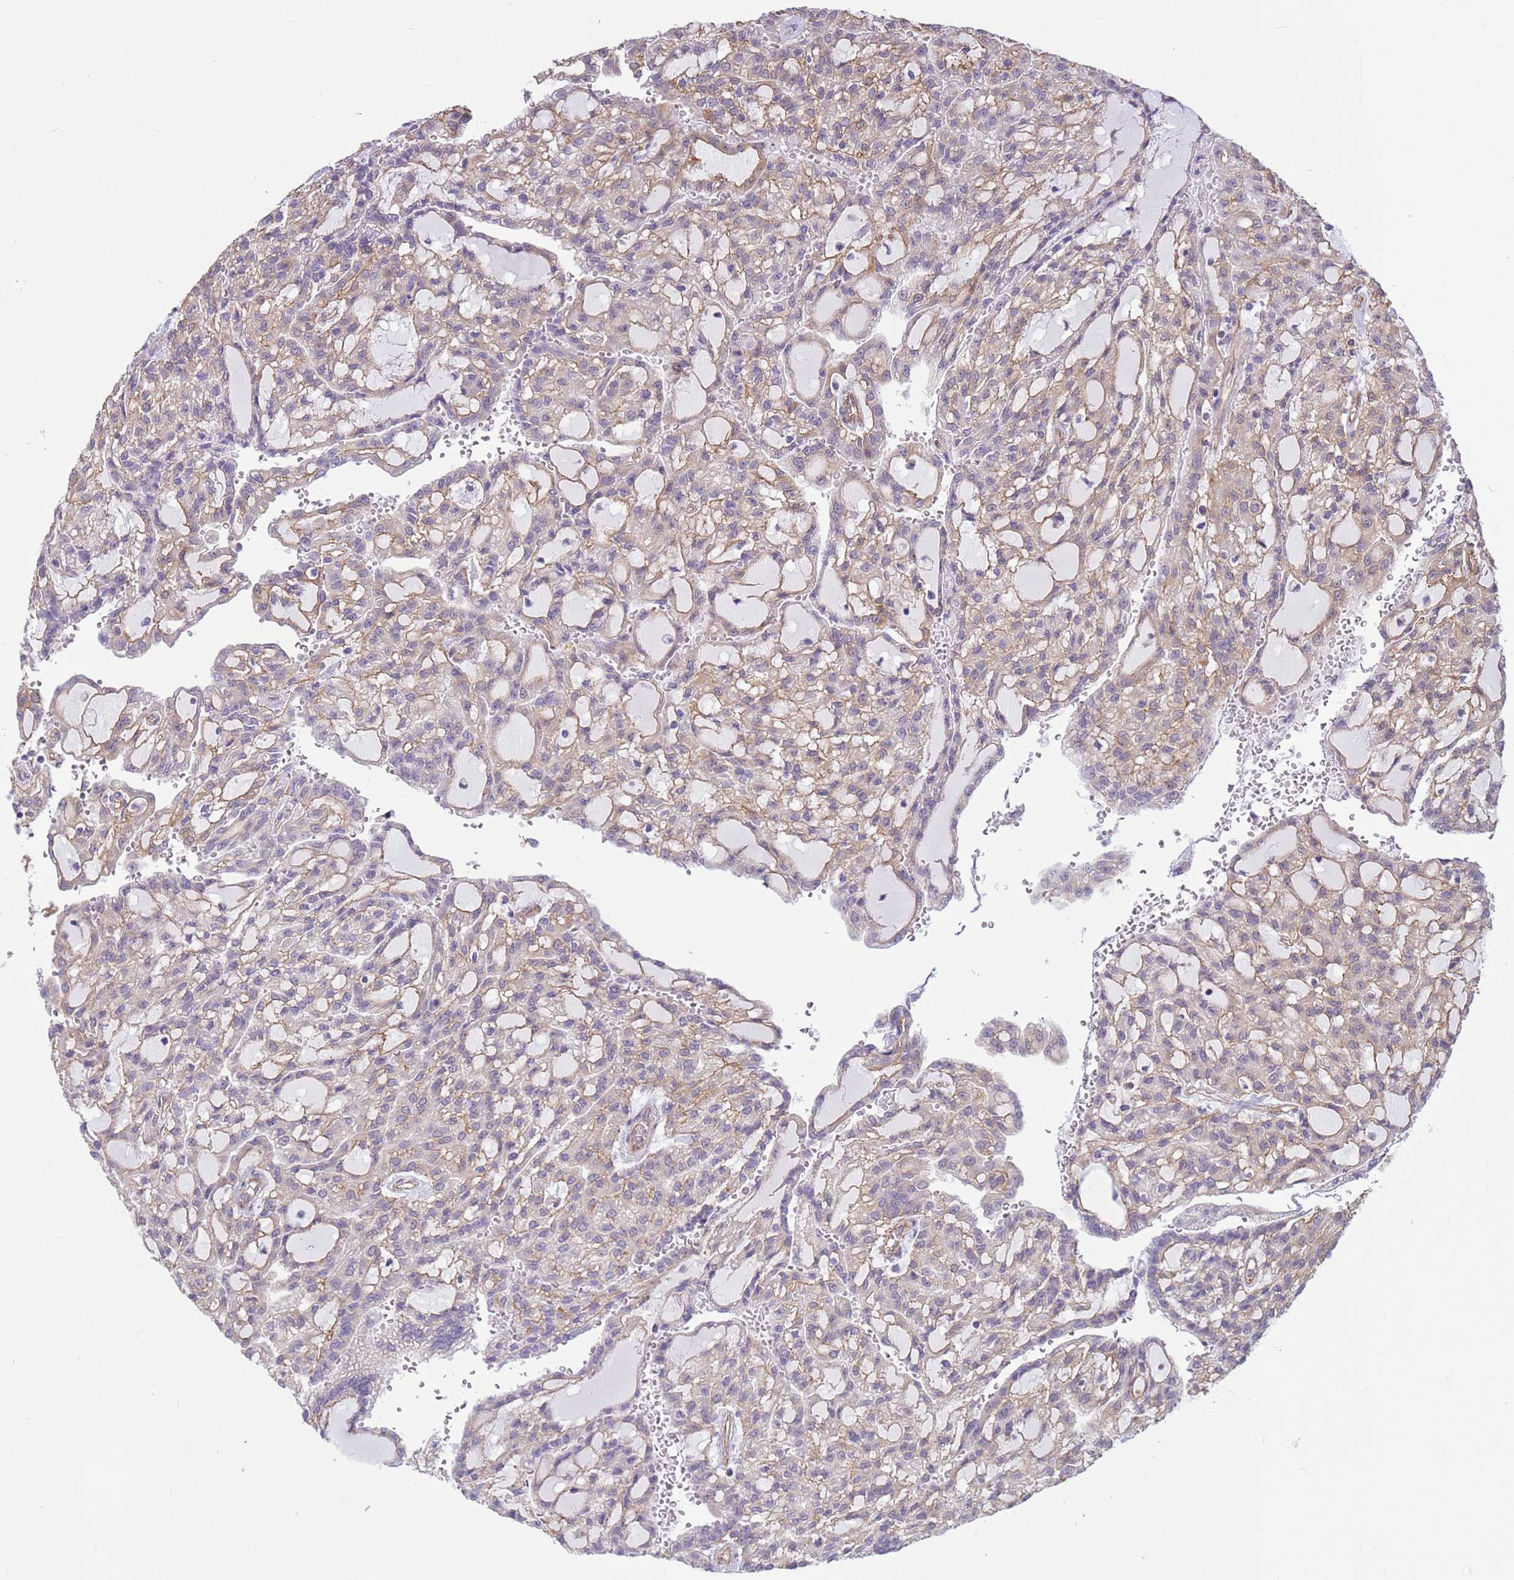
{"staining": {"intensity": "negative", "quantity": "none", "location": "none"}, "tissue": "renal cancer", "cell_type": "Tumor cells", "image_type": "cancer", "snomed": [{"axis": "morphology", "description": "Adenocarcinoma, NOS"}, {"axis": "topography", "description": "Kidney"}], "caption": "There is no significant positivity in tumor cells of renal adenocarcinoma.", "gene": "ITGB4", "patient": {"sex": "male", "age": 63}}